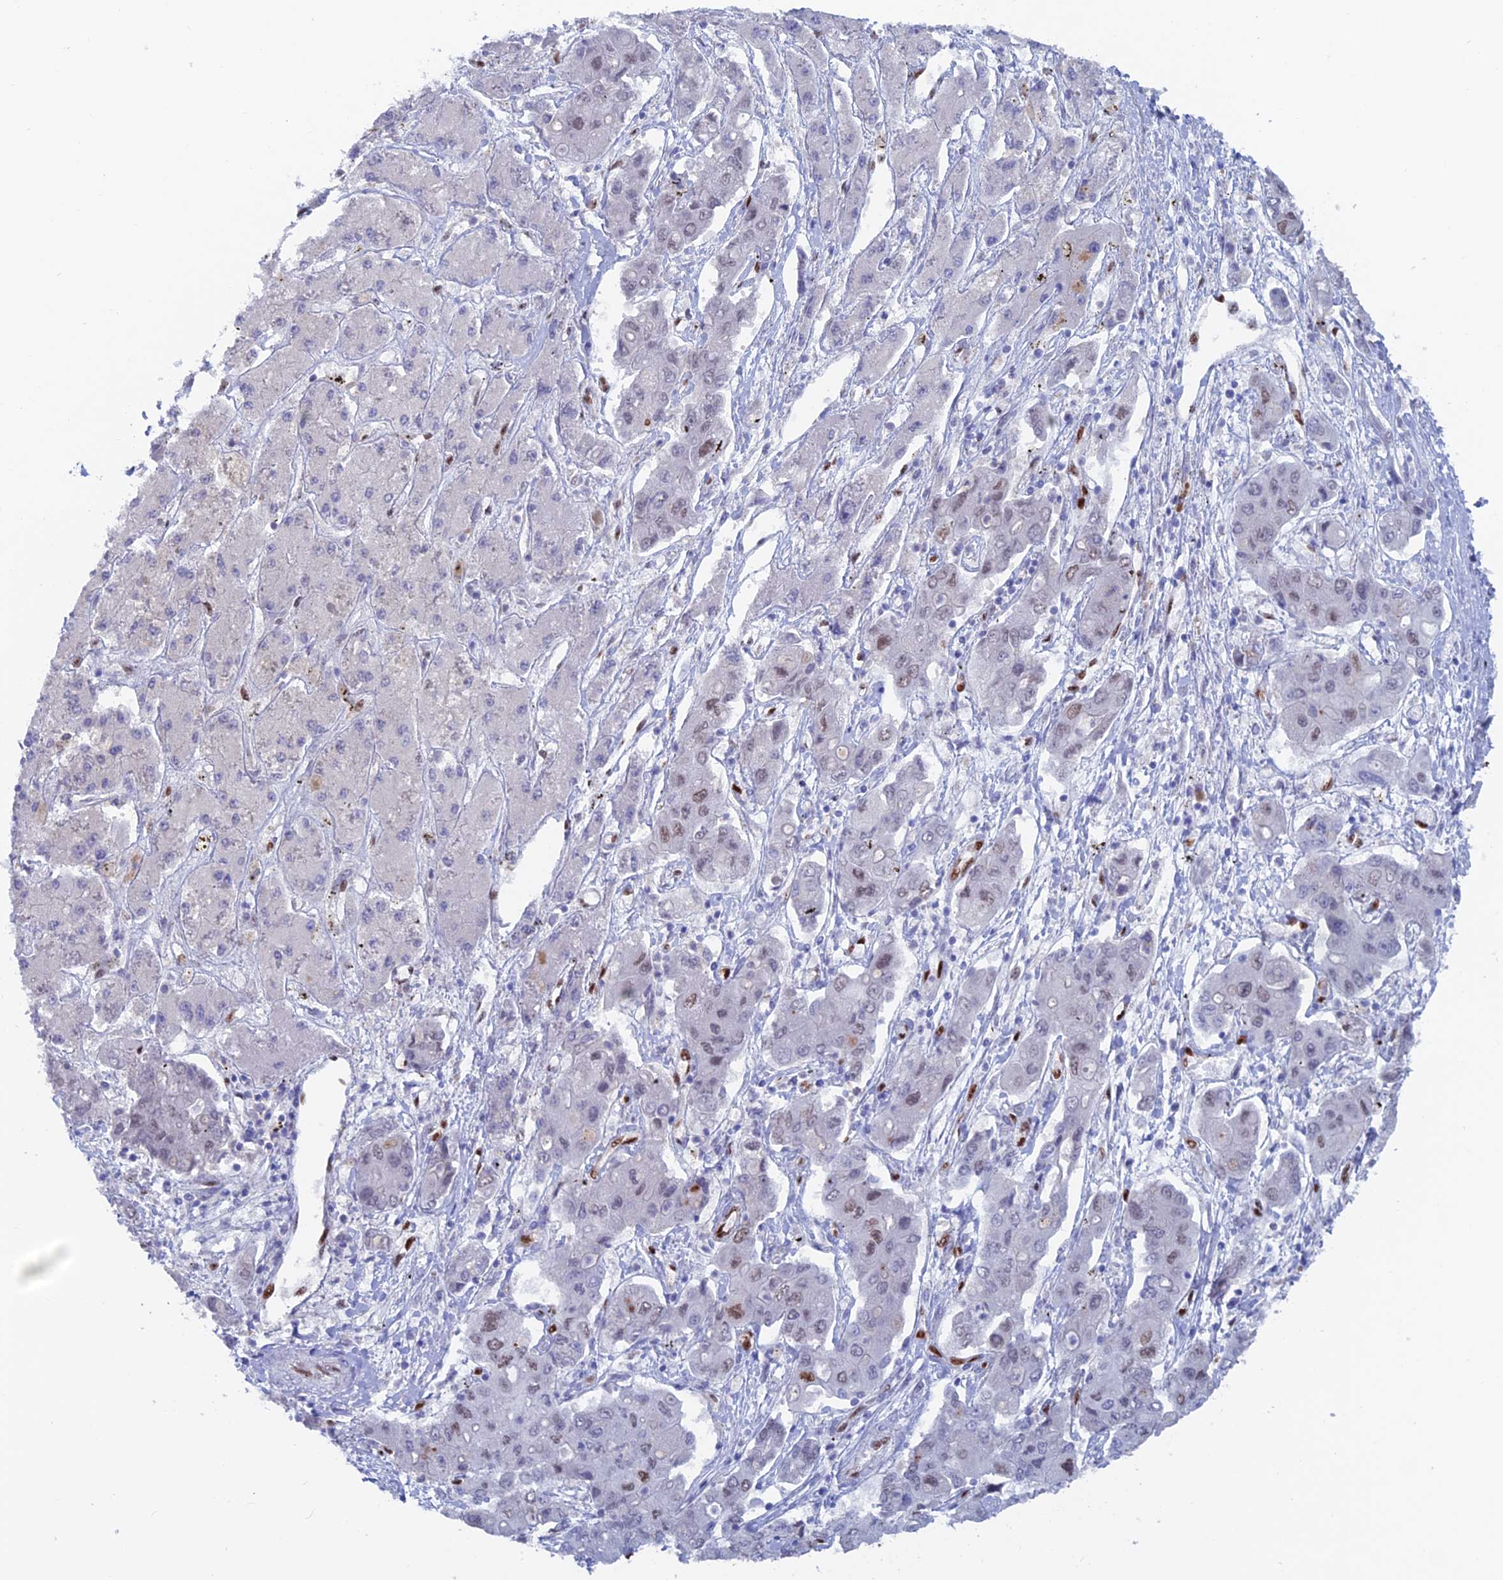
{"staining": {"intensity": "moderate", "quantity": "<25%", "location": "nuclear"}, "tissue": "liver cancer", "cell_type": "Tumor cells", "image_type": "cancer", "snomed": [{"axis": "morphology", "description": "Cholangiocarcinoma"}, {"axis": "topography", "description": "Liver"}], "caption": "Immunohistochemical staining of human cholangiocarcinoma (liver) reveals low levels of moderate nuclear protein positivity in about <25% of tumor cells.", "gene": "NOL4L", "patient": {"sex": "male", "age": 67}}